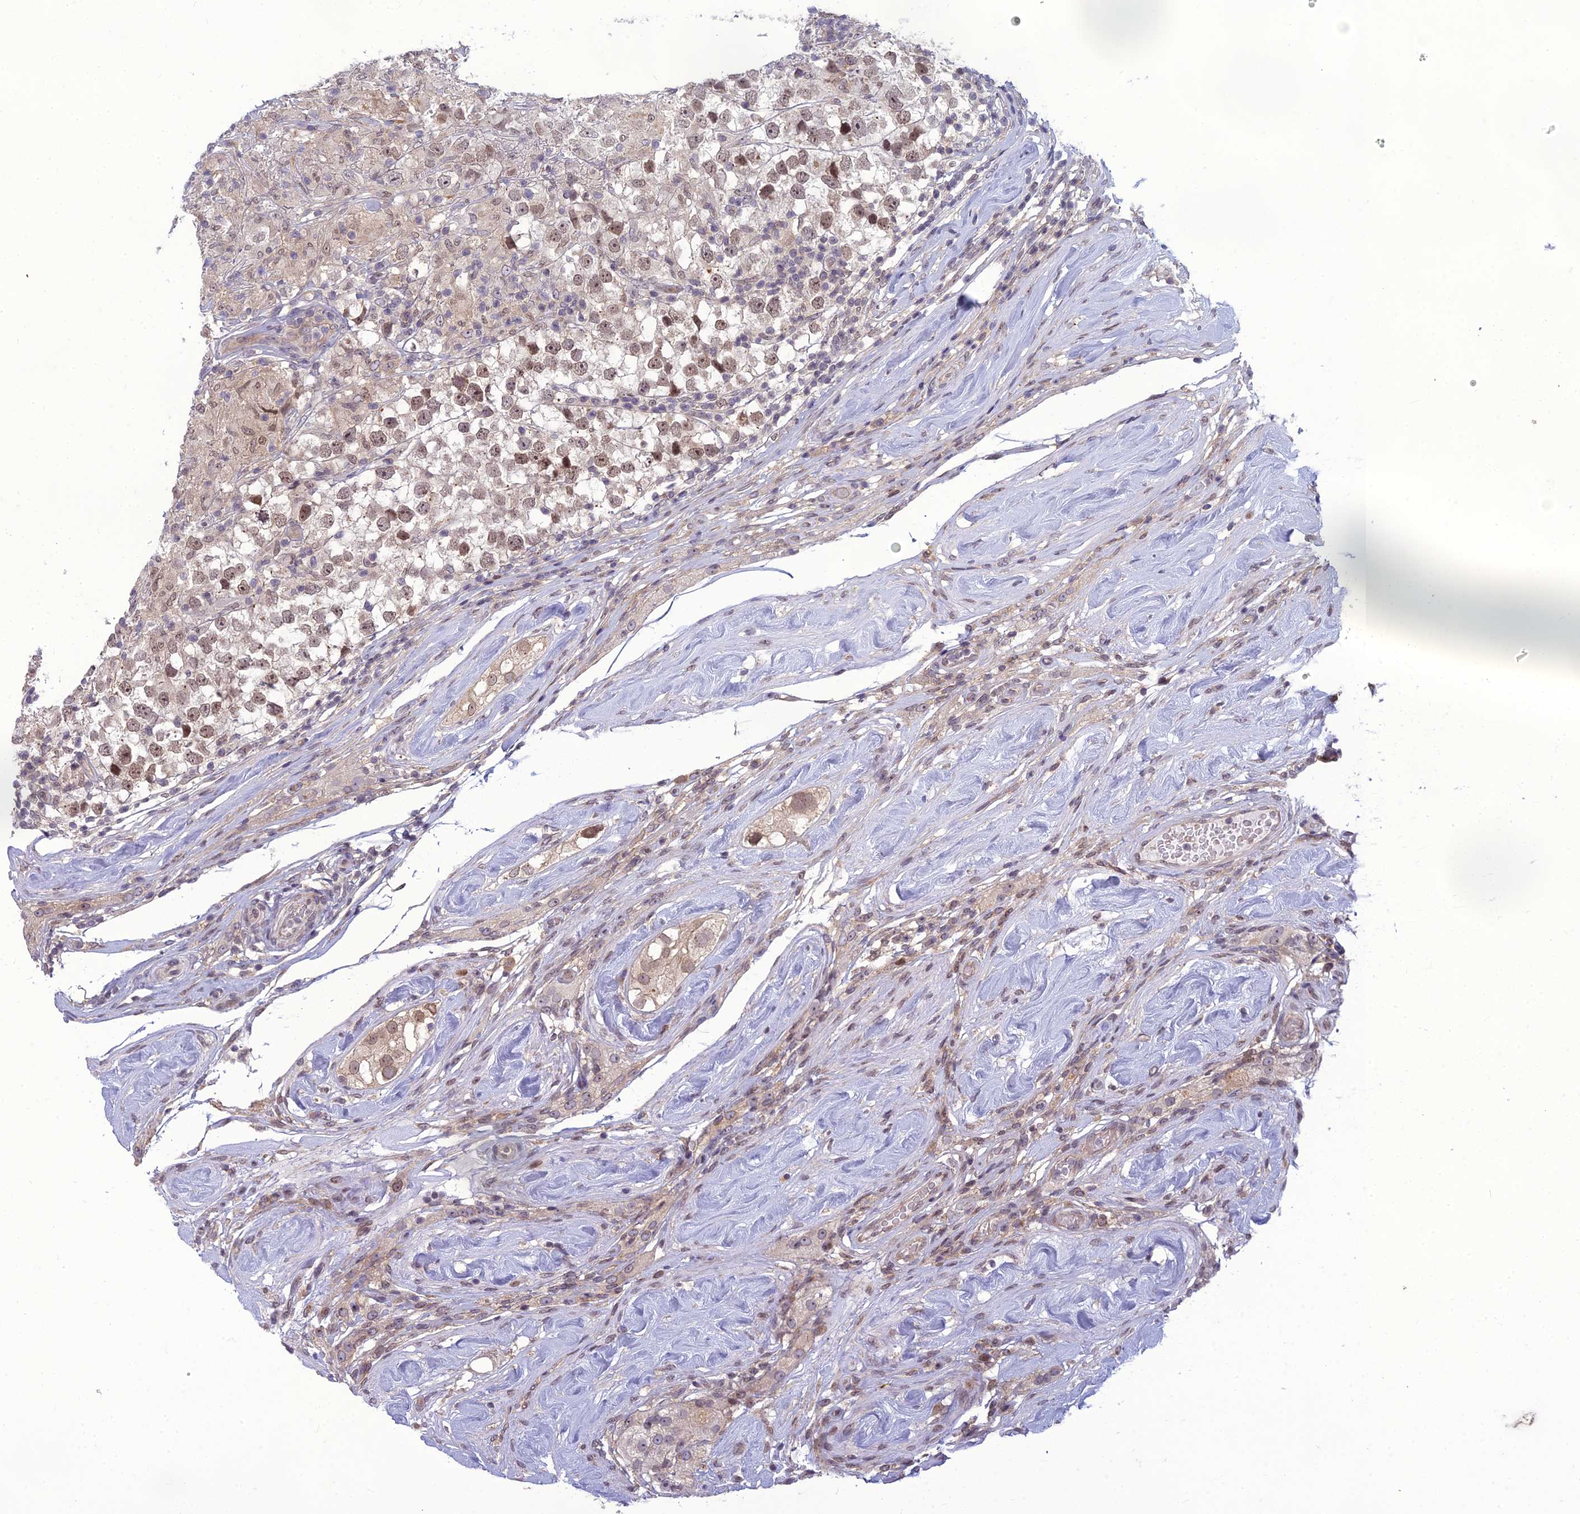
{"staining": {"intensity": "moderate", "quantity": ">75%", "location": "nuclear"}, "tissue": "testis cancer", "cell_type": "Tumor cells", "image_type": "cancer", "snomed": [{"axis": "morphology", "description": "Seminoma, NOS"}, {"axis": "topography", "description": "Testis"}], "caption": "A brown stain shows moderate nuclear expression of a protein in human testis cancer tumor cells.", "gene": "DTX2", "patient": {"sex": "male", "age": 46}}